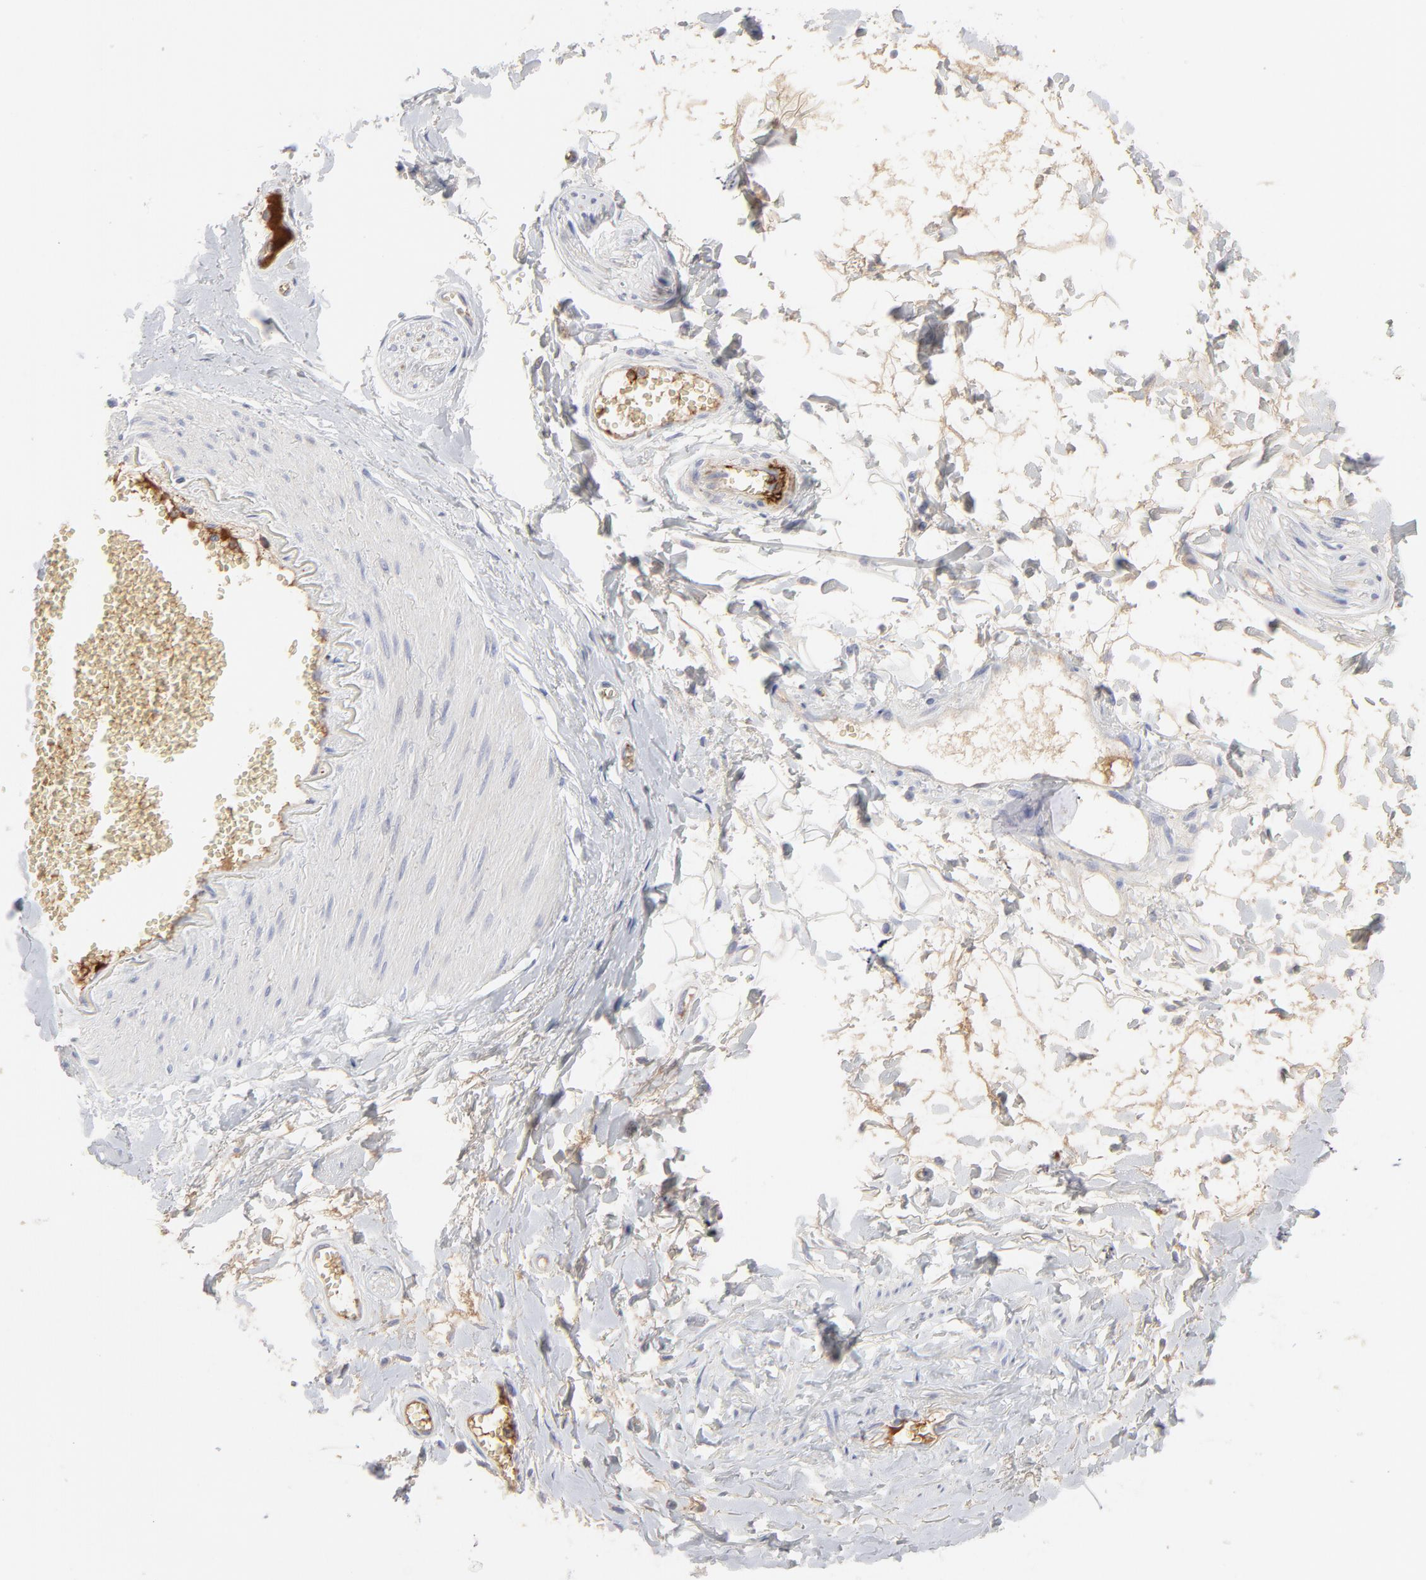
{"staining": {"intensity": "negative", "quantity": "none", "location": "none"}, "tissue": "adipose tissue", "cell_type": "Adipocytes", "image_type": "normal", "snomed": [{"axis": "morphology", "description": "Normal tissue, NOS"}, {"axis": "morphology", "description": "Inflammation, NOS"}, {"axis": "topography", "description": "Salivary gland"}, {"axis": "topography", "description": "Peripheral nerve tissue"}], "caption": "Adipocytes show no significant expression in unremarkable adipose tissue. The staining was performed using DAB (3,3'-diaminobenzidine) to visualize the protein expression in brown, while the nuclei were stained in blue with hematoxylin (Magnification: 20x).", "gene": "CCR3", "patient": {"sex": "female", "age": 75}}